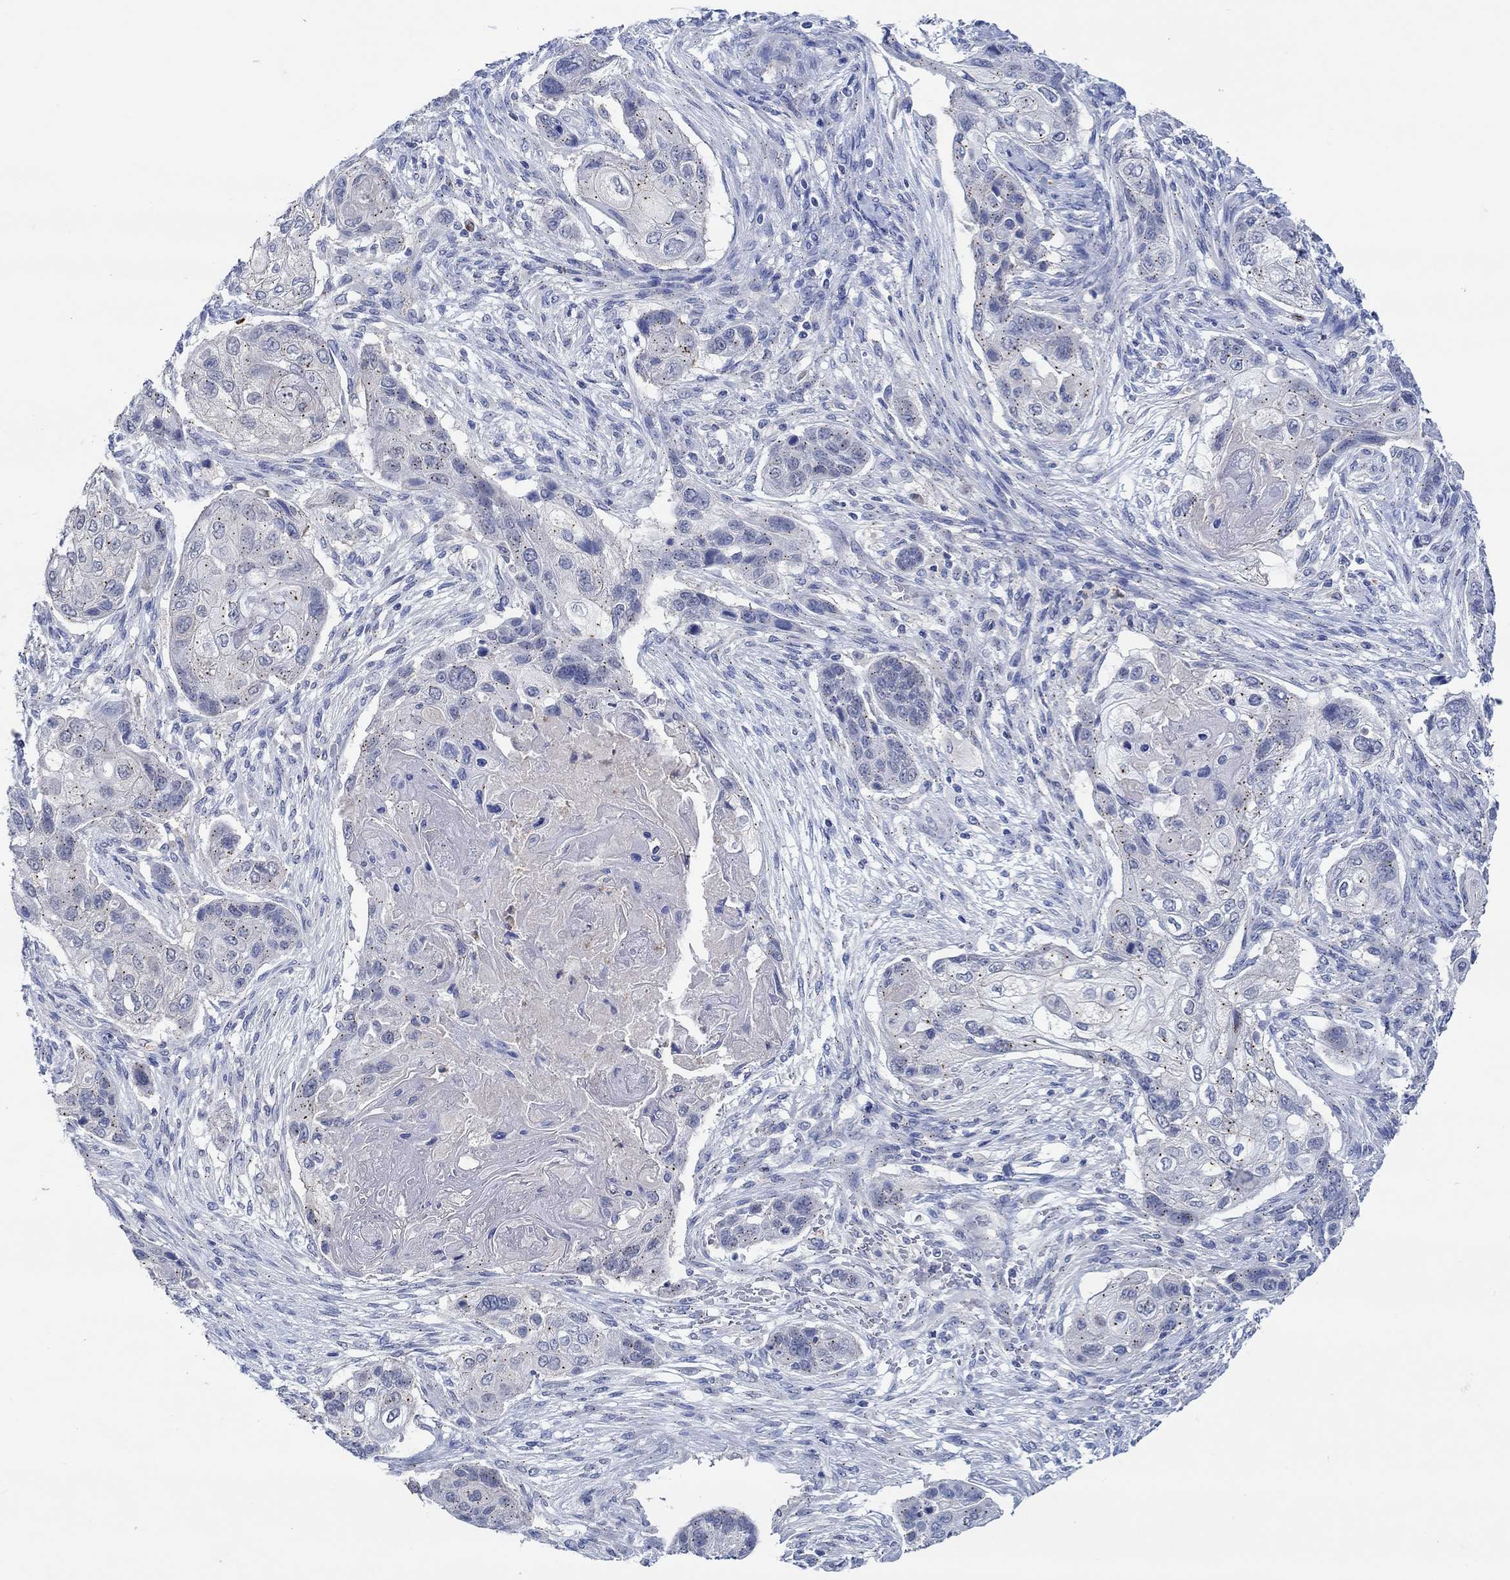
{"staining": {"intensity": "negative", "quantity": "none", "location": "none"}, "tissue": "lung cancer", "cell_type": "Tumor cells", "image_type": "cancer", "snomed": [{"axis": "morphology", "description": "Normal tissue, NOS"}, {"axis": "morphology", "description": "Squamous cell carcinoma, NOS"}, {"axis": "topography", "description": "Bronchus"}, {"axis": "topography", "description": "Lung"}], "caption": "Protein analysis of squamous cell carcinoma (lung) shows no significant expression in tumor cells. (DAB (3,3'-diaminobenzidine) immunohistochemistry (IHC), high magnification).", "gene": "CPM", "patient": {"sex": "male", "age": 69}}